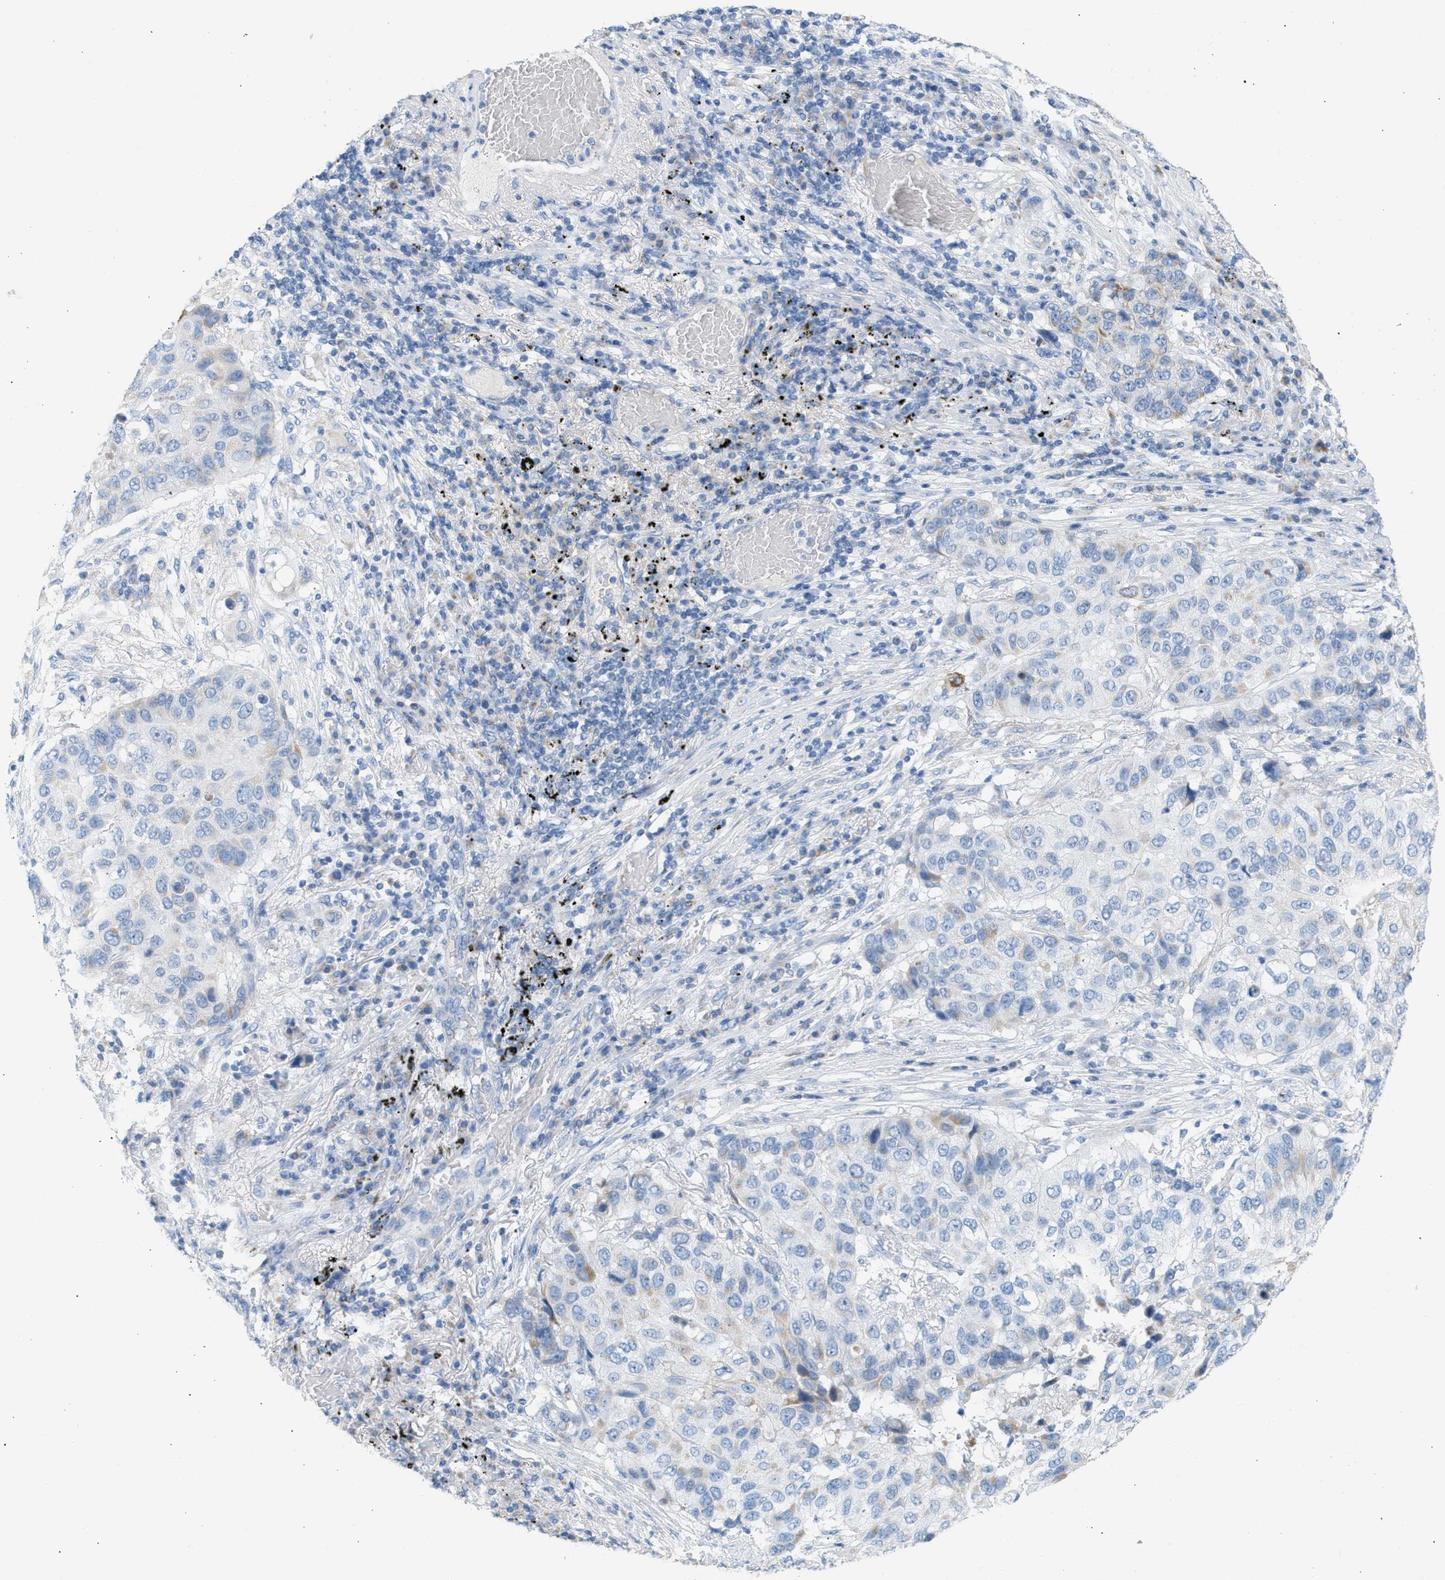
{"staining": {"intensity": "weak", "quantity": "<25%", "location": "cytoplasmic/membranous"}, "tissue": "lung cancer", "cell_type": "Tumor cells", "image_type": "cancer", "snomed": [{"axis": "morphology", "description": "Squamous cell carcinoma, NOS"}, {"axis": "topography", "description": "Lung"}], "caption": "This is an IHC histopathology image of human lung cancer. There is no positivity in tumor cells.", "gene": "NDUFS8", "patient": {"sex": "male", "age": 57}}